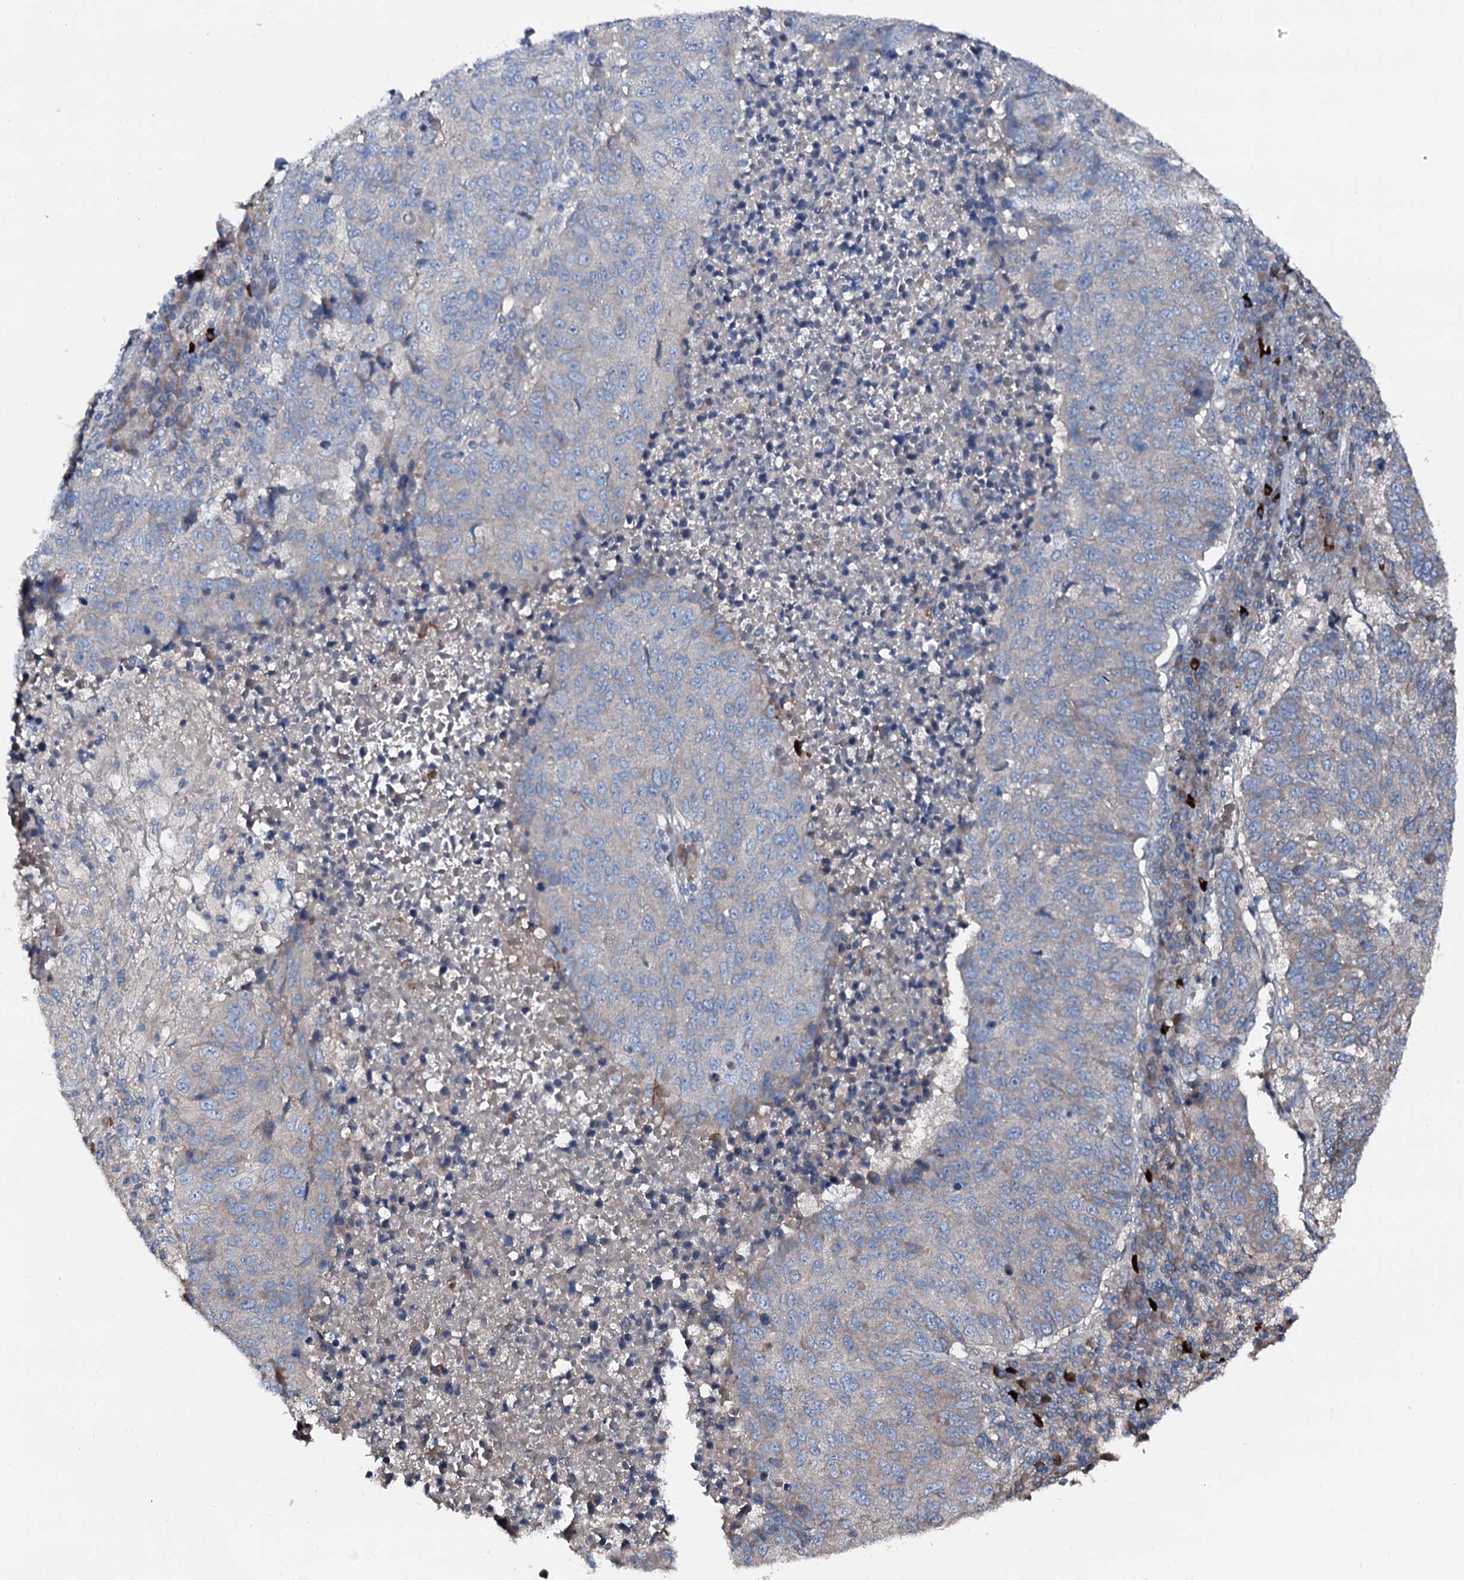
{"staining": {"intensity": "negative", "quantity": "none", "location": "none"}, "tissue": "lung cancer", "cell_type": "Tumor cells", "image_type": "cancer", "snomed": [{"axis": "morphology", "description": "Squamous cell carcinoma, NOS"}, {"axis": "topography", "description": "Lung"}], "caption": "This is a histopathology image of immunohistochemistry staining of lung cancer, which shows no staining in tumor cells.", "gene": "SLC22A25", "patient": {"sex": "male", "age": 73}}